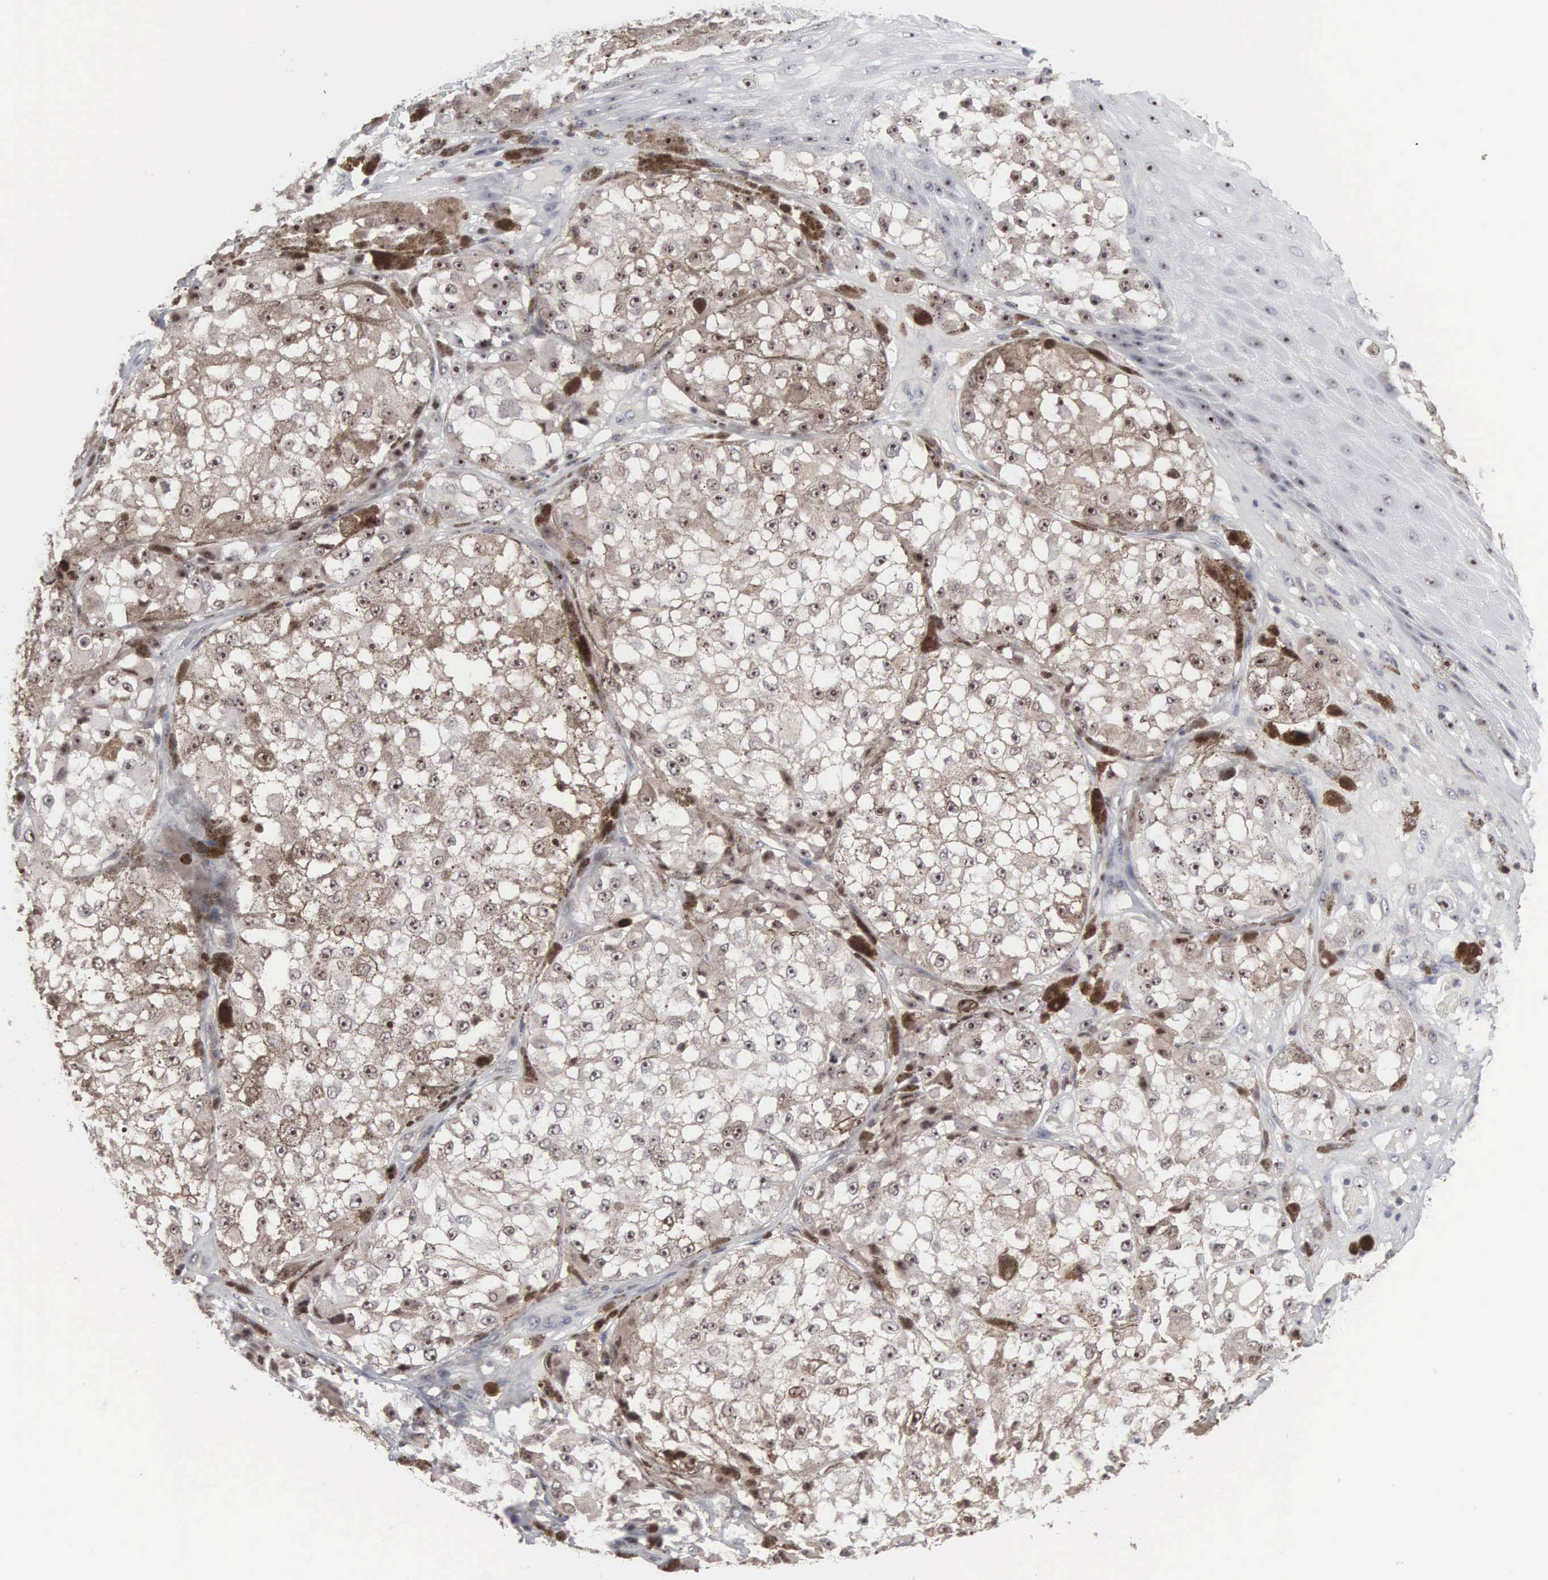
{"staining": {"intensity": "negative", "quantity": "none", "location": "none"}, "tissue": "melanoma", "cell_type": "Tumor cells", "image_type": "cancer", "snomed": [{"axis": "morphology", "description": "Malignant melanoma, NOS"}, {"axis": "topography", "description": "Skin"}], "caption": "The IHC photomicrograph has no significant expression in tumor cells of malignant melanoma tissue.", "gene": "ACOT4", "patient": {"sex": "male", "age": 67}}